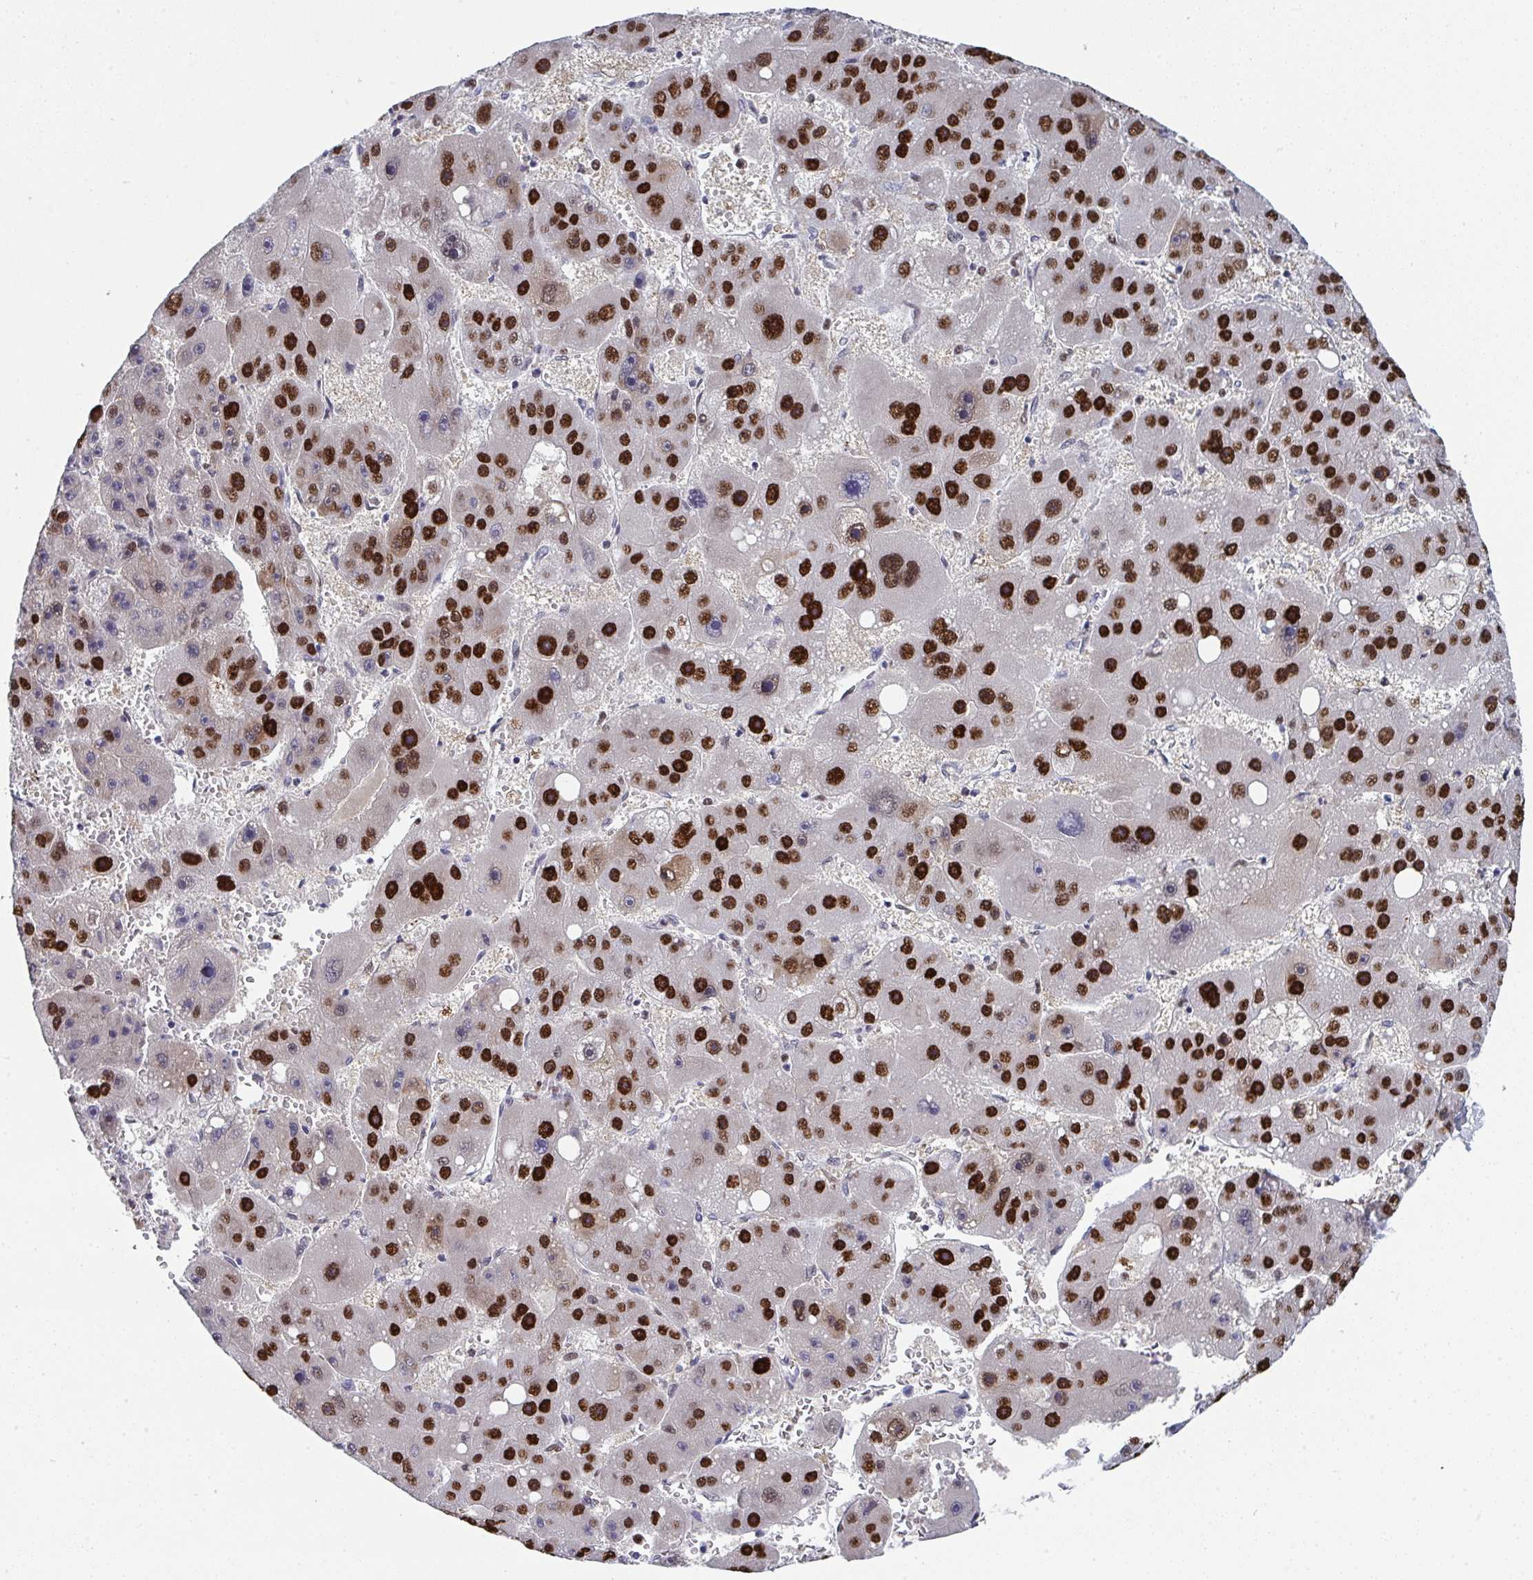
{"staining": {"intensity": "strong", "quantity": ">75%", "location": "nuclear"}, "tissue": "liver cancer", "cell_type": "Tumor cells", "image_type": "cancer", "snomed": [{"axis": "morphology", "description": "Carcinoma, Hepatocellular, NOS"}, {"axis": "topography", "description": "Liver"}], "caption": "High-power microscopy captured an IHC image of hepatocellular carcinoma (liver), revealing strong nuclear expression in about >75% of tumor cells. (DAB IHC with brightfield microscopy, high magnification).", "gene": "JDP2", "patient": {"sex": "female", "age": 61}}